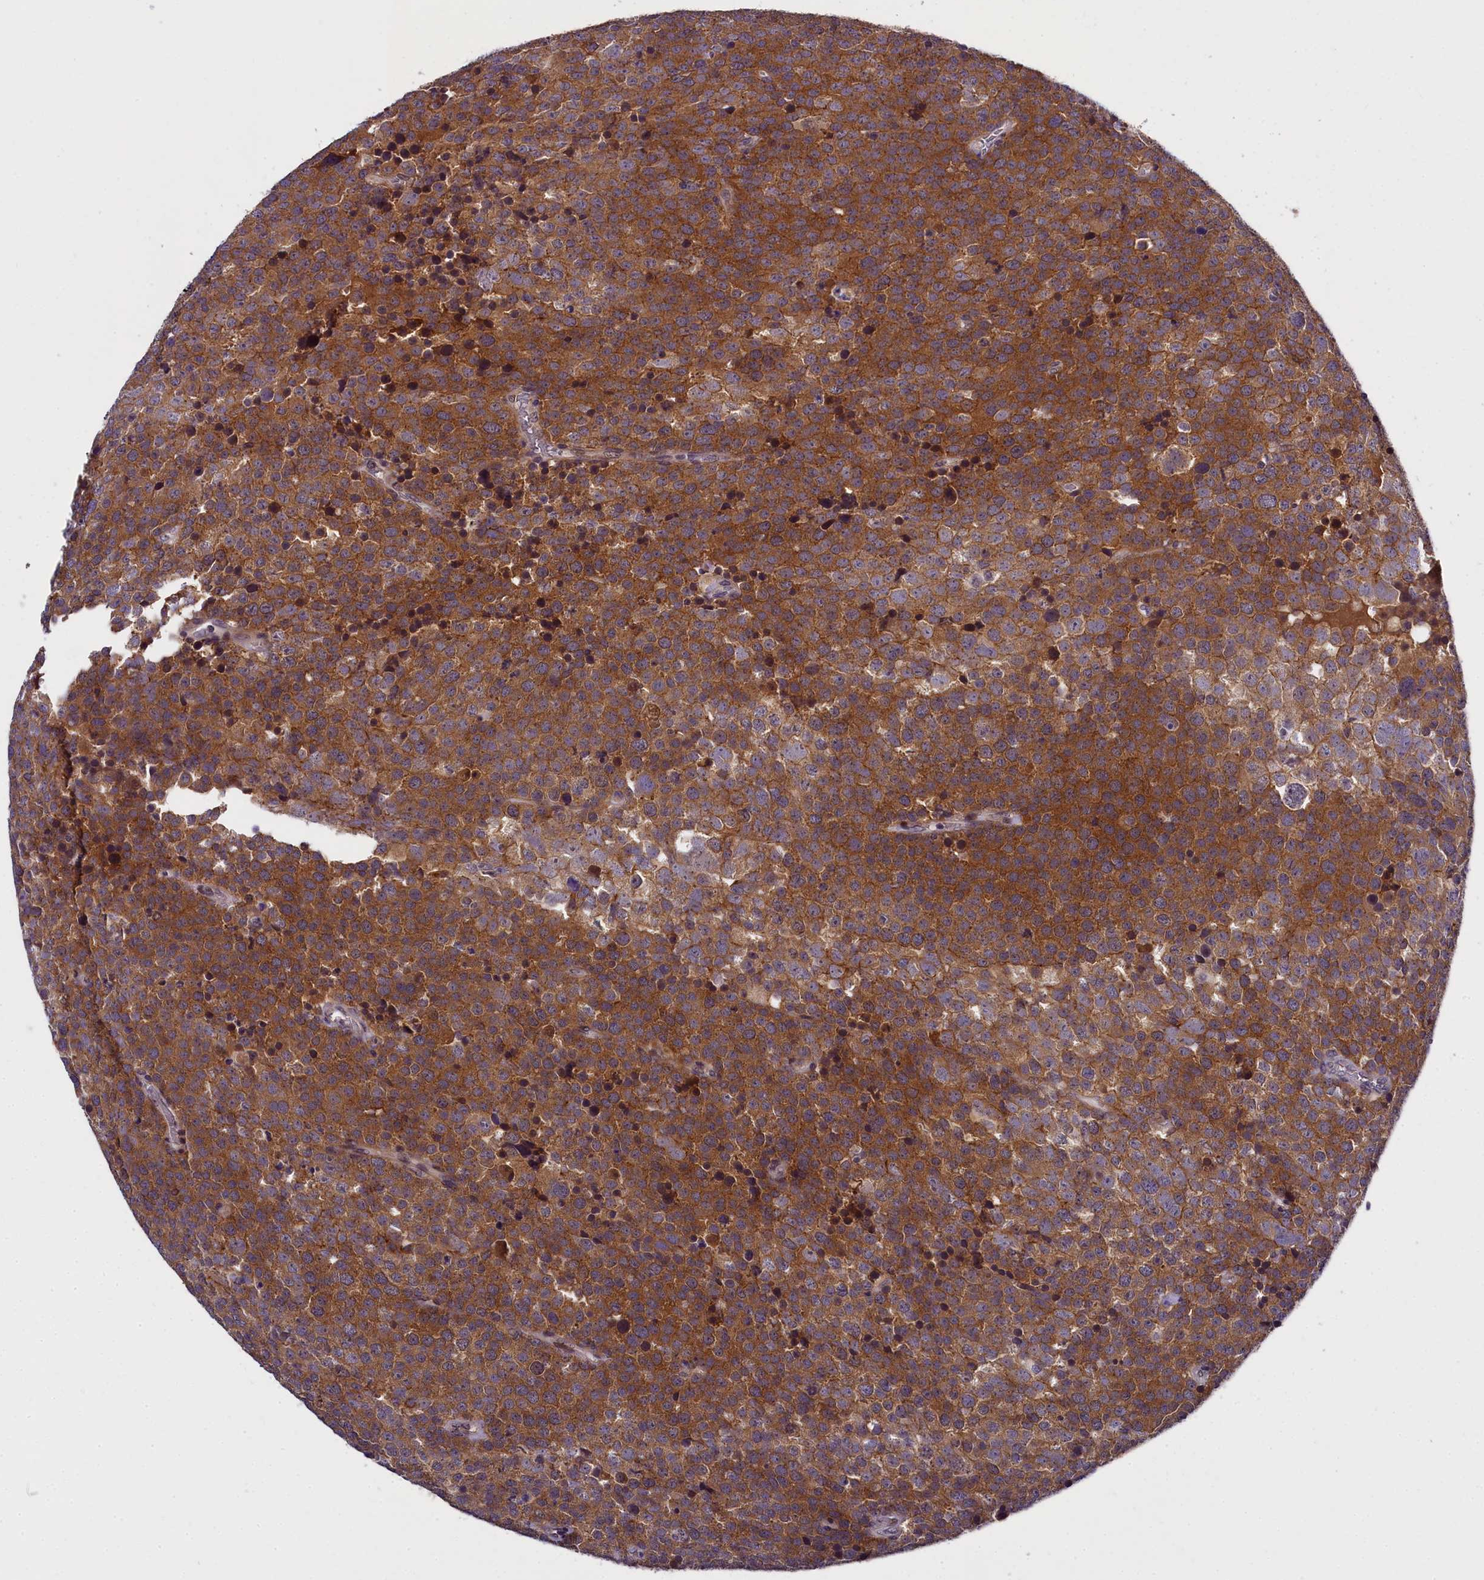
{"staining": {"intensity": "moderate", "quantity": ">75%", "location": "cytoplasmic/membranous"}, "tissue": "testis cancer", "cell_type": "Tumor cells", "image_type": "cancer", "snomed": [{"axis": "morphology", "description": "Seminoma, NOS"}, {"axis": "topography", "description": "Testis"}], "caption": "A medium amount of moderate cytoplasmic/membranous expression is identified in approximately >75% of tumor cells in testis cancer tissue.", "gene": "ENKD1", "patient": {"sex": "male", "age": 71}}